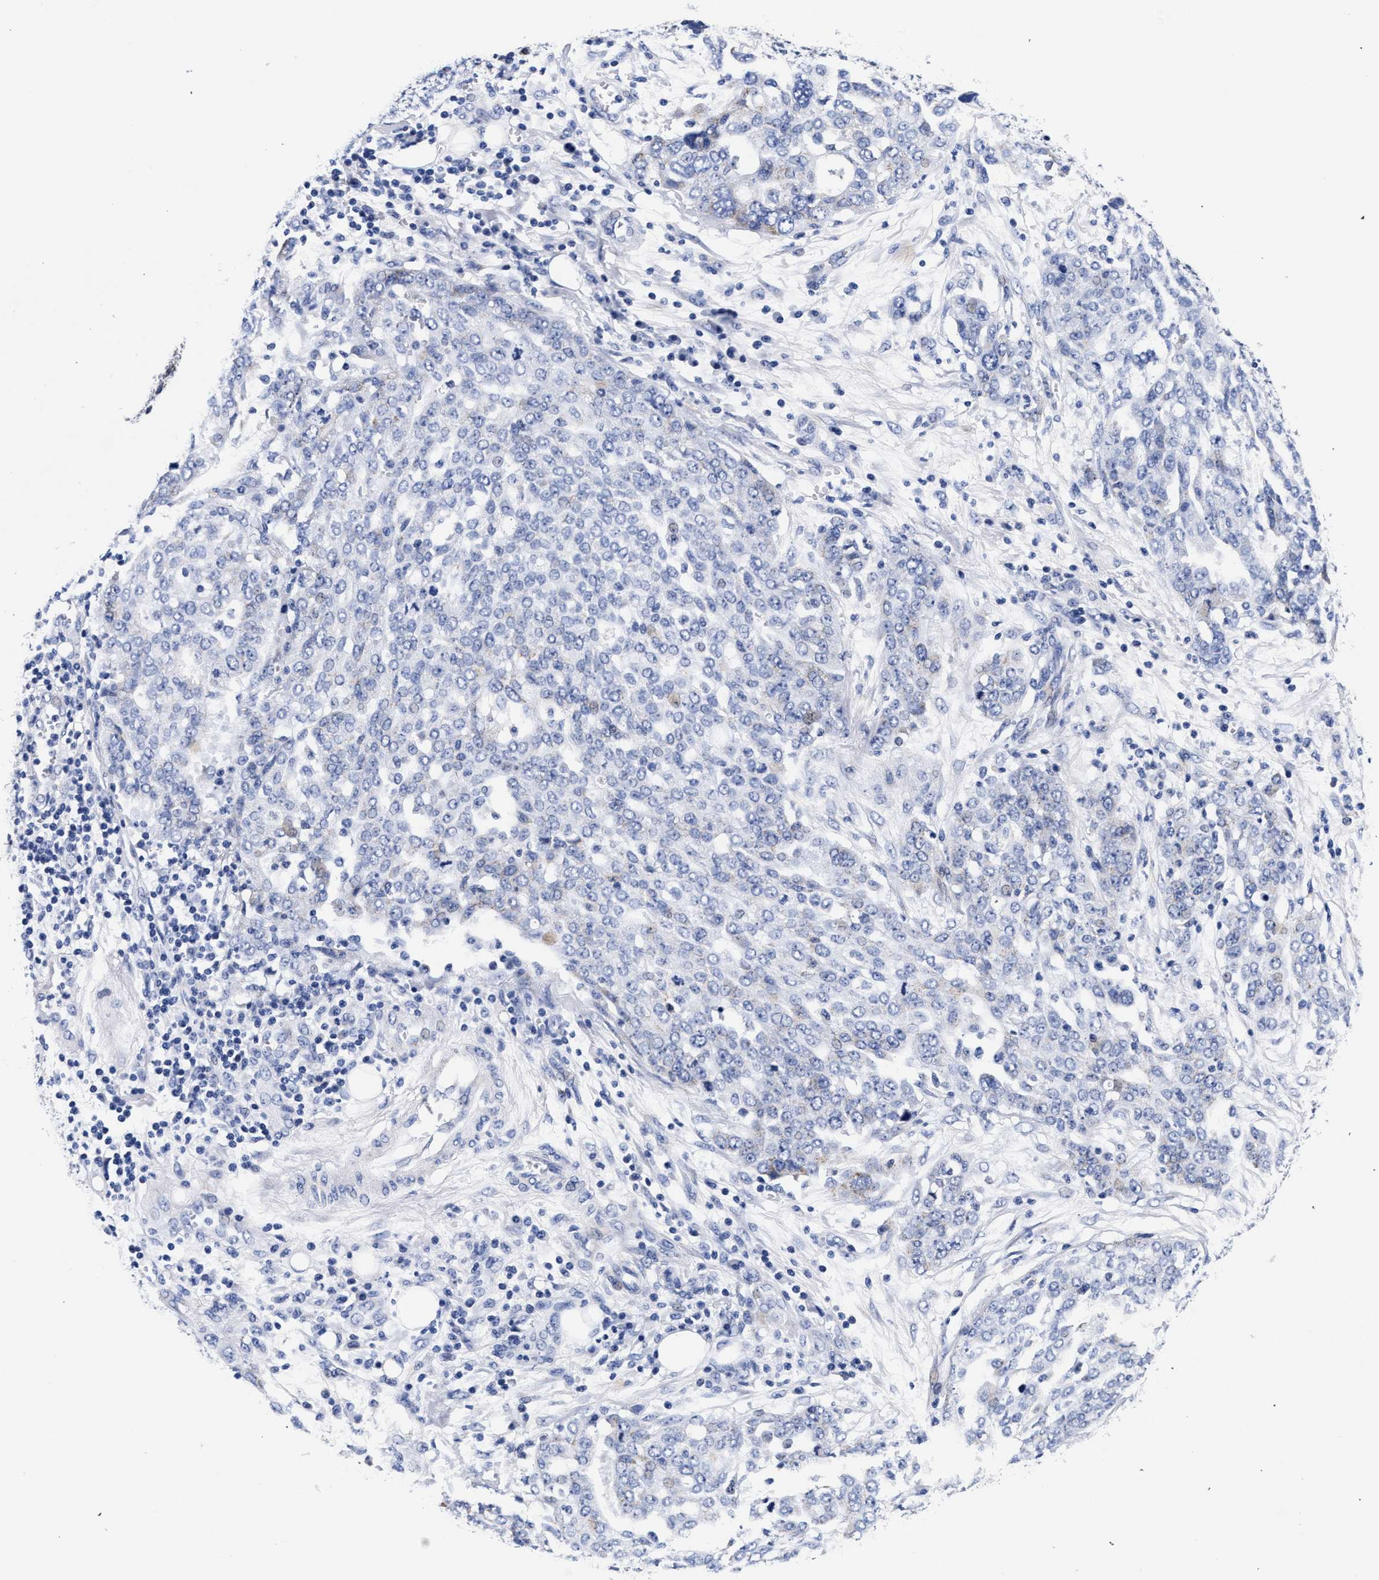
{"staining": {"intensity": "negative", "quantity": "none", "location": "none"}, "tissue": "ovarian cancer", "cell_type": "Tumor cells", "image_type": "cancer", "snomed": [{"axis": "morphology", "description": "Cystadenocarcinoma, serous, NOS"}, {"axis": "topography", "description": "Soft tissue"}, {"axis": "topography", "description": "Ovary"}], "caption": "High power microscopy micrograph of an immunohistochemistry (IHC) micrograph of ovarian serous cystadenocarcinoma, revealing no significant staining in tumor cells.", "gene": "RAB3B", "patient": {"sex": "female", "age": 57}}